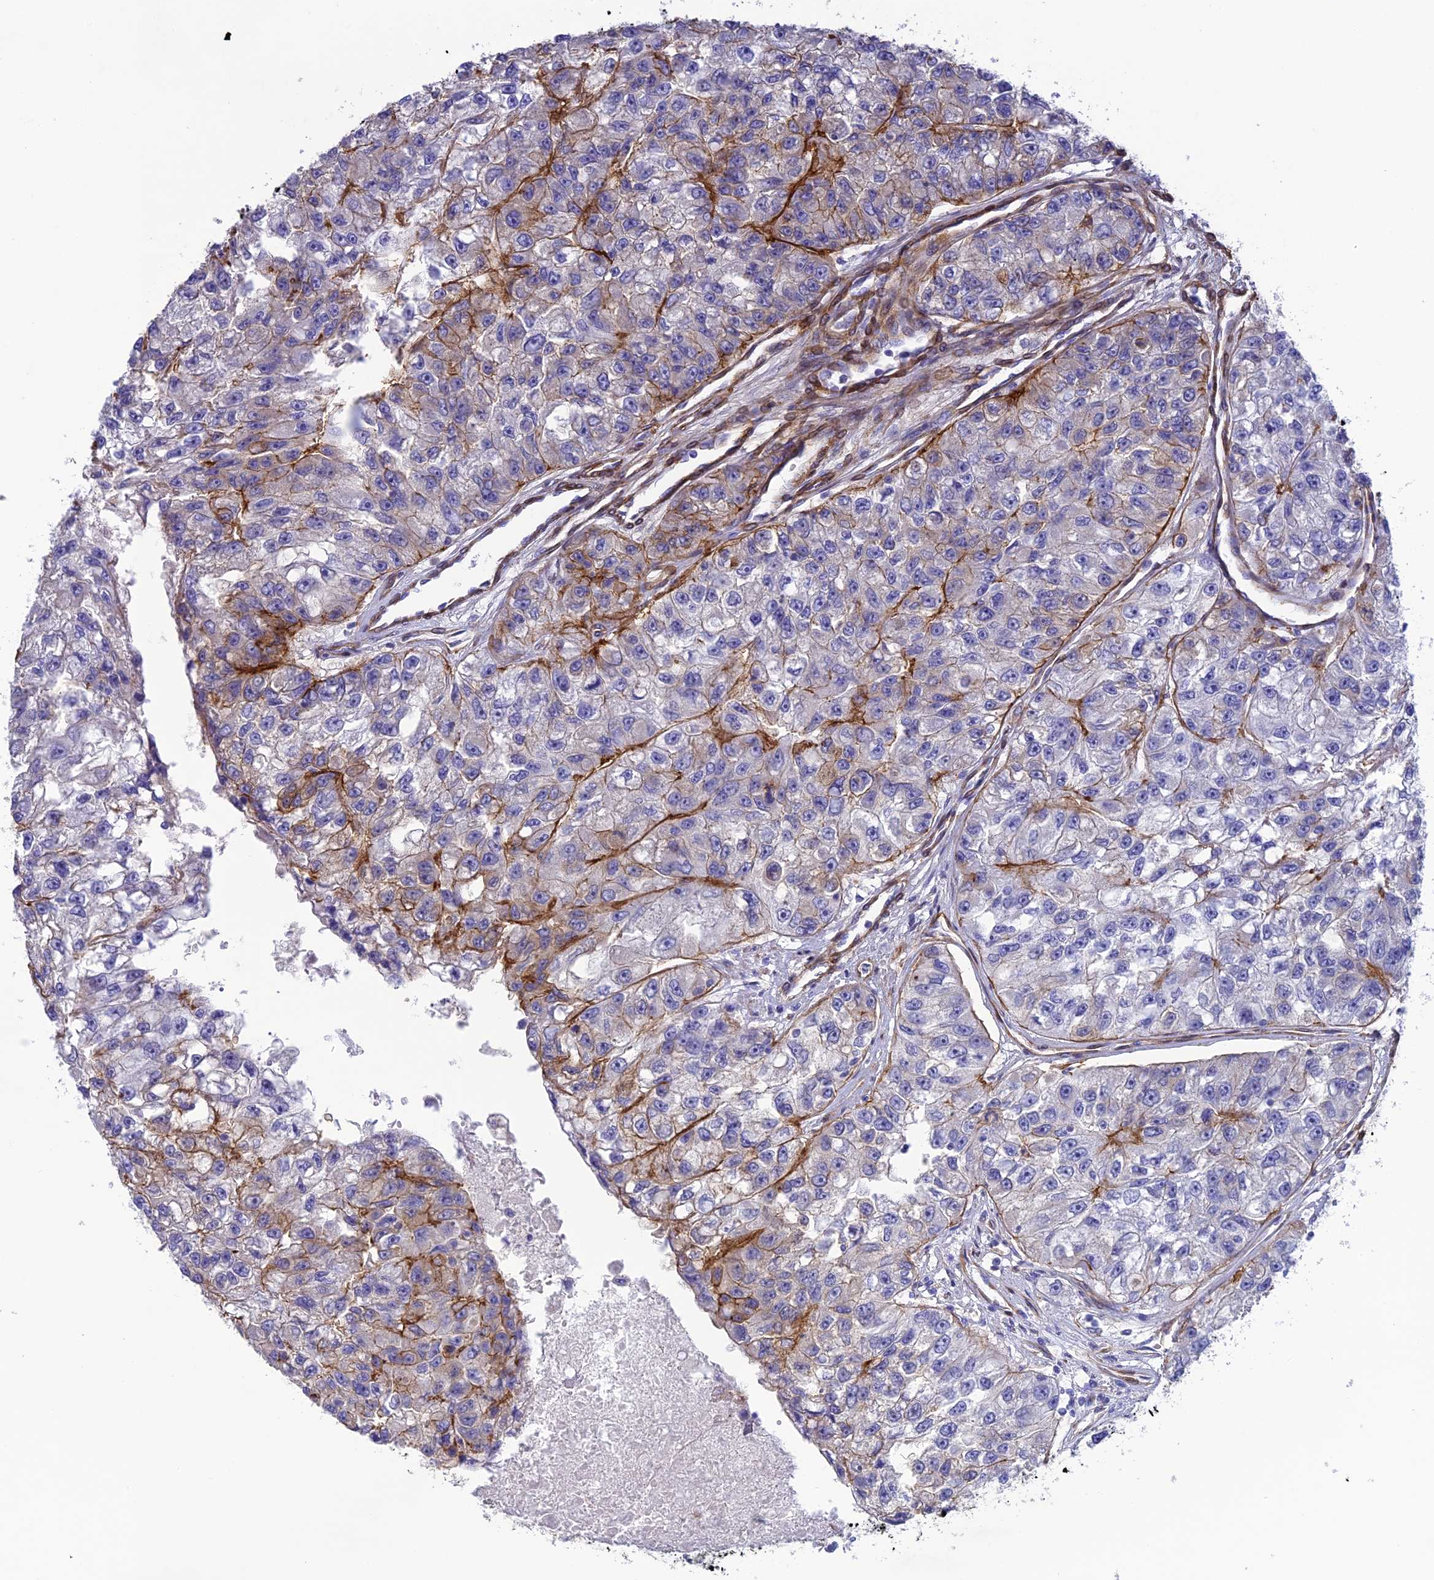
{"staining": {"intensity": "moderate", "quantity": "<25%", "location": "cytoplasmic/membranous"}, "tissue": "renal cancer", "cell_type": "Tumor cells", "image_type": "cancer", "snomed": [{"axis": "morphology", "description": "Adenocarcinoma, NOS"}, {"axis": "topography", "description": "Kidney"}], "caption": "A brown stain shows moderate cytoplasmic/membranous expression of a protein in human renal cancer tumor cells.", "gene": "TNS1", "patient": {"sex": "male", "age": 63}}